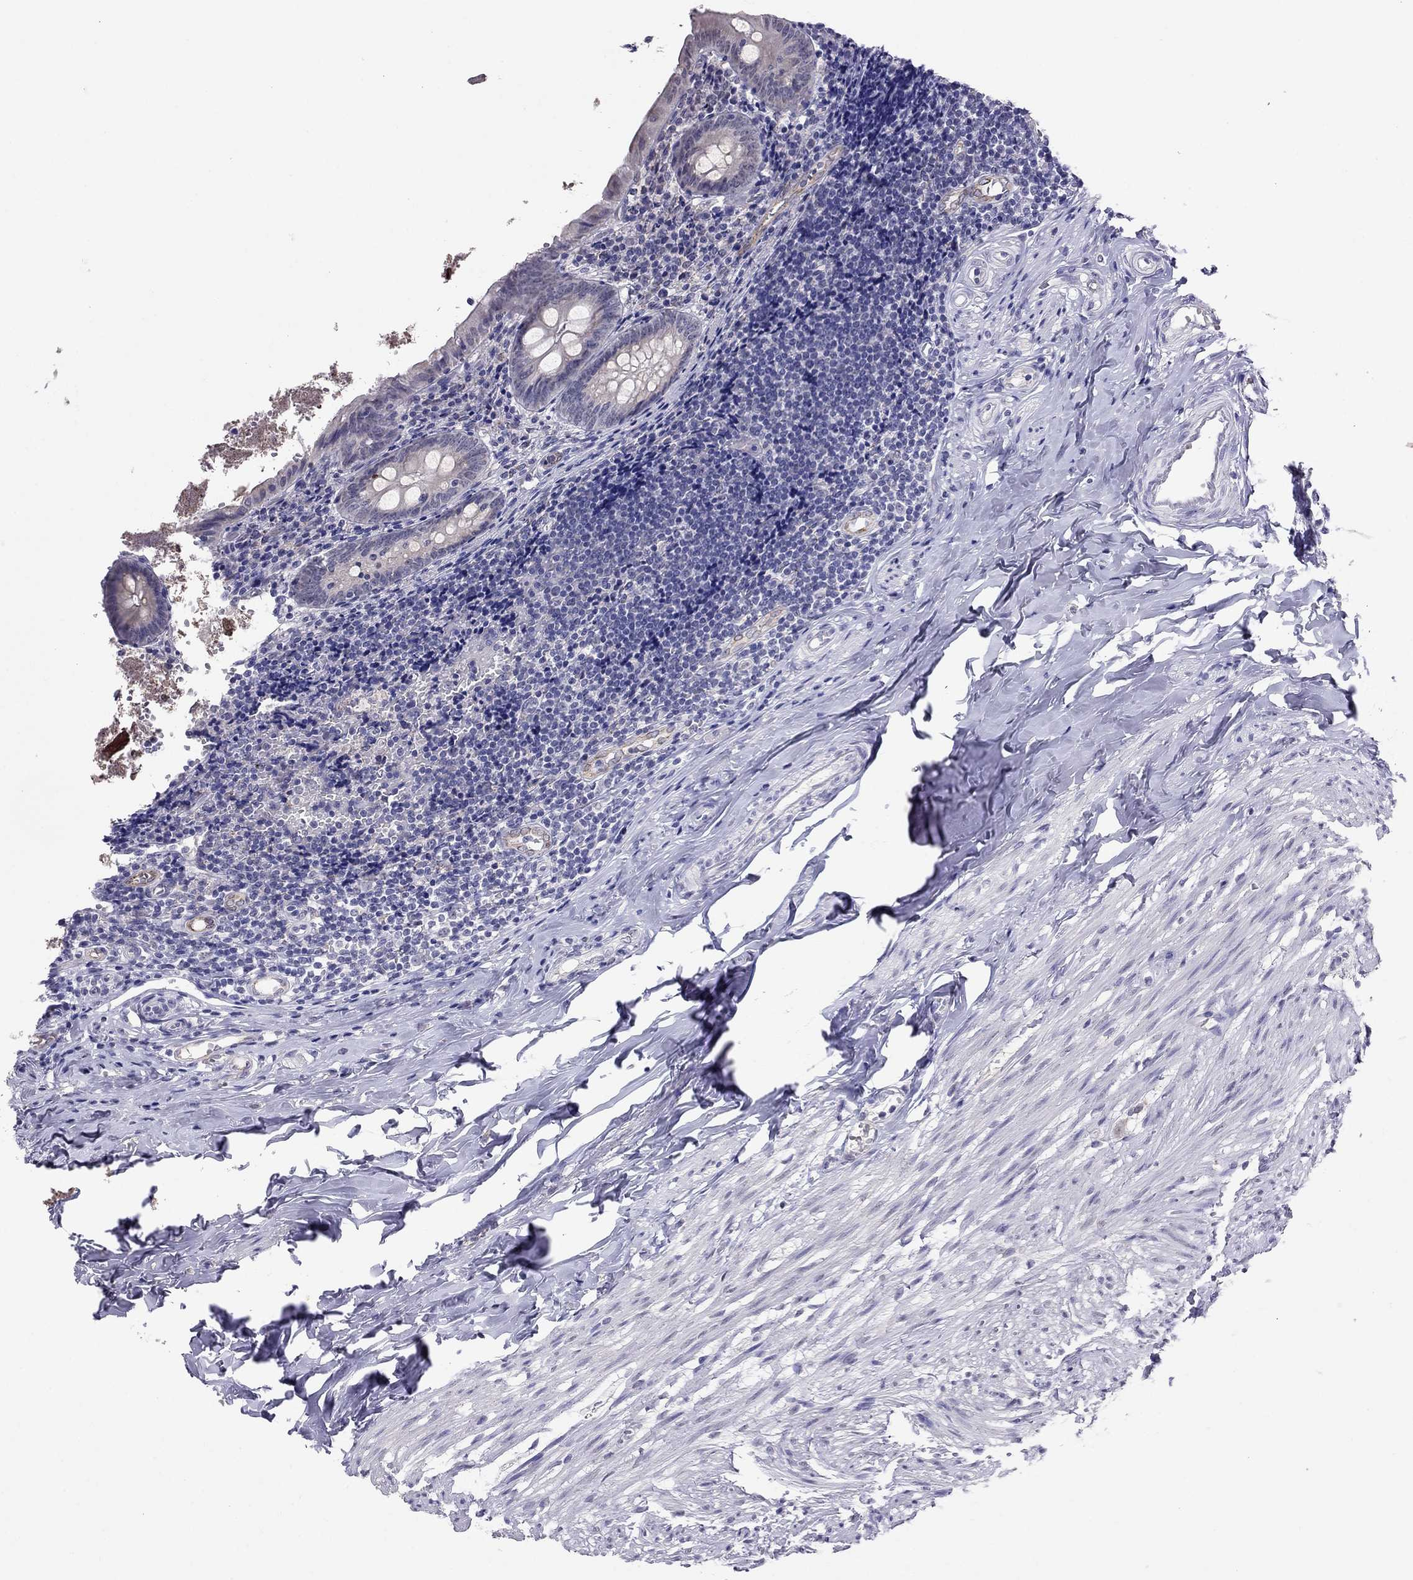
{"staining": {"intensity": "negative", "quantity": "none", "location": "none"}, "tissue": "appendix", "cell_type": "Glandular cells", "image_type": "normal", "snomed": [{"axis": "morphology", "description": "Normal tissue, NOS"}, {"axis": "topography", "description": "Appendix"}], "caption": "Protein analysis of benign appendix demonstrates no significant staining in glandular cells. (DAB (3,3'-diaminobenzidine) immunohistochemistry (IHC) visualized using brightfield microscopy, high magnification).", "gene": "MYO3B", "patient": {"sex": "female", "age": 23}}